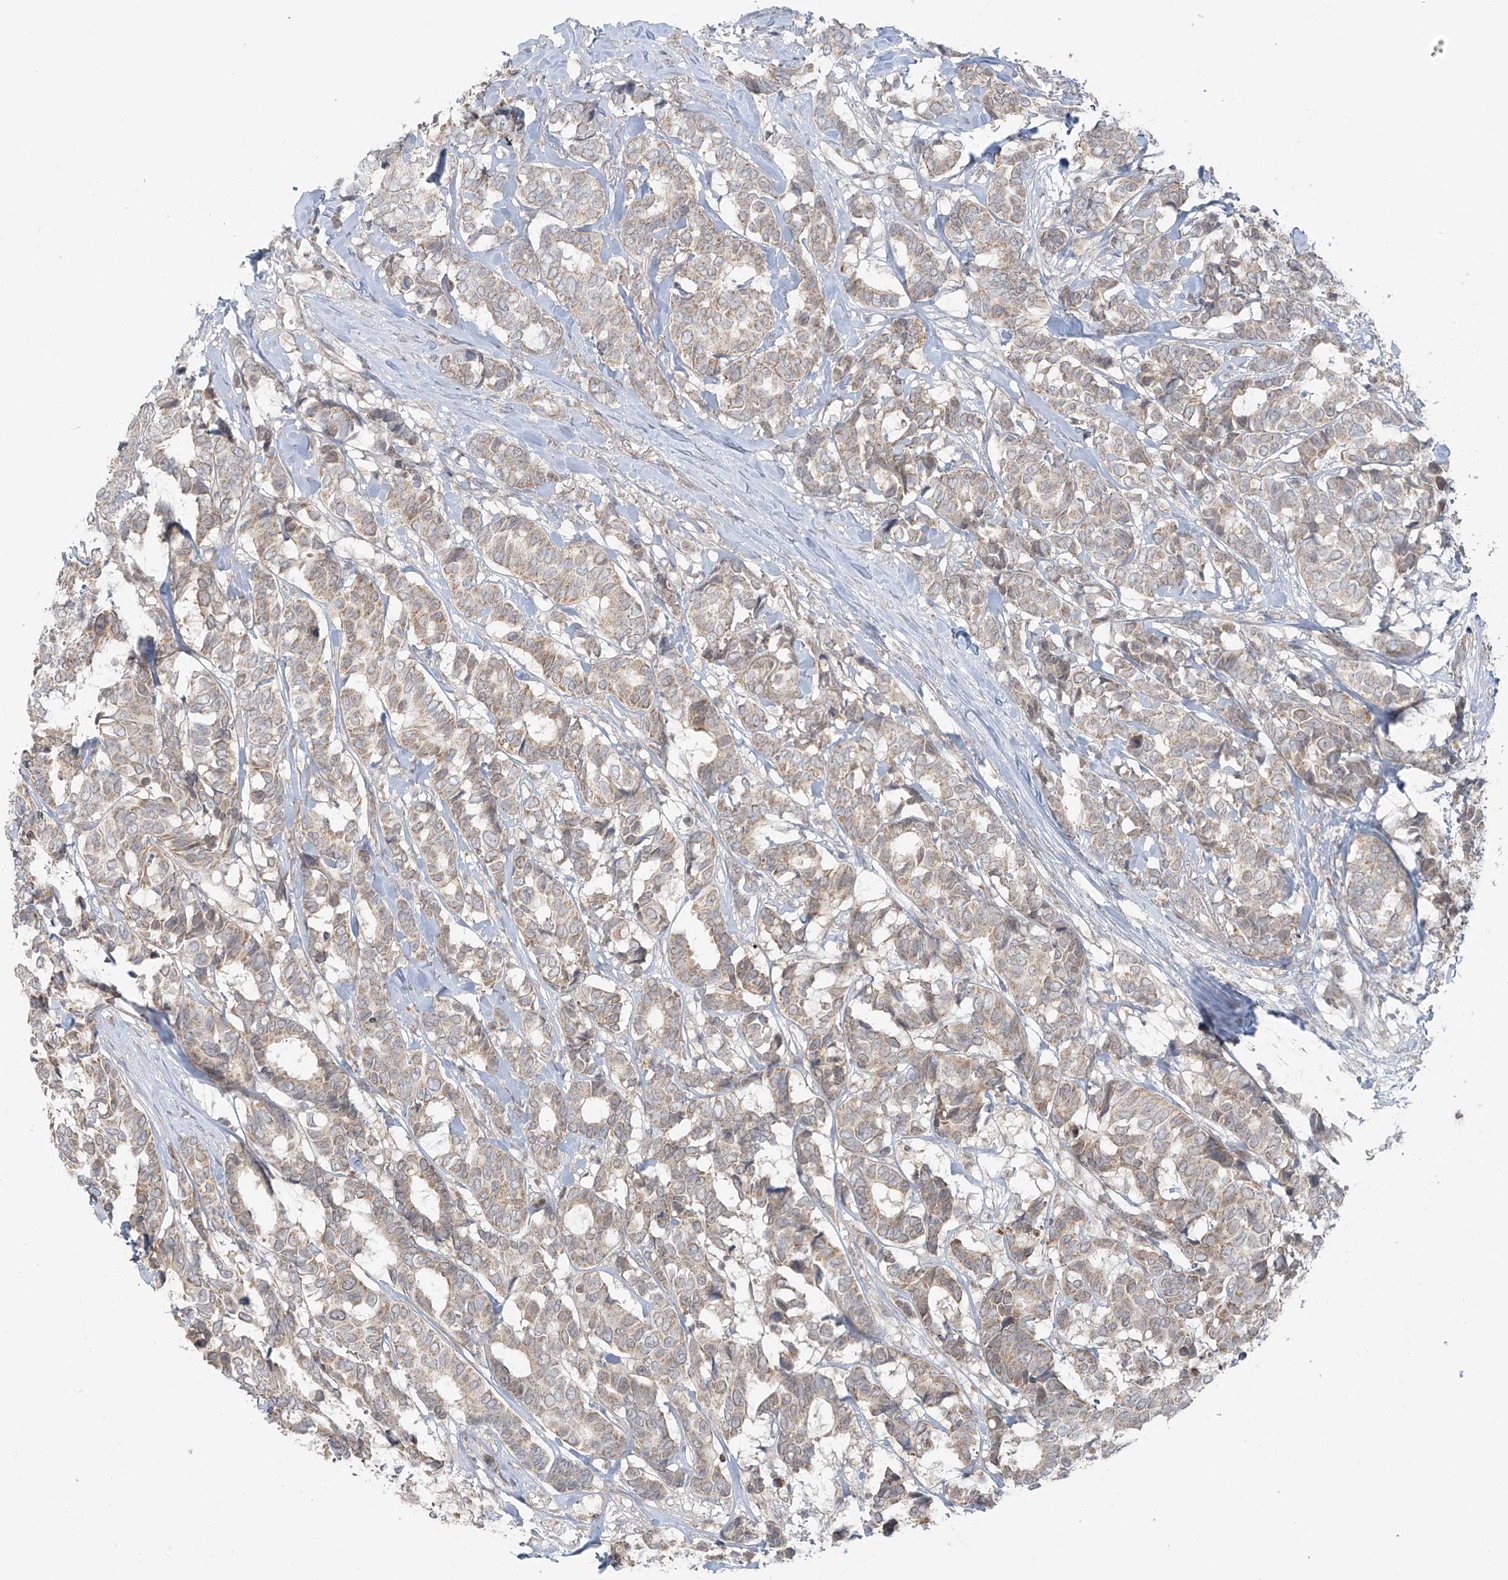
{"staining": {"intensity": "weak", "quantity": ">75%", "location": "cytoplasmic/membranous"}, "tissue": "breast cancer", "cell_type": "Tumor cells", "image_type": "cancer", "snomed": [{"axis": "morphology", "description": "Duct carcinoma"}, {"axis": "topography", "description": "Breast"}], "caption": "The micrograph exhibits staining of breast cancer, revealing weak cytoplasmic/membranous protein expression (brown color) within tumor cells.", "gene": "HDDC2", "patient": {"sex": "female", "age": 87}}